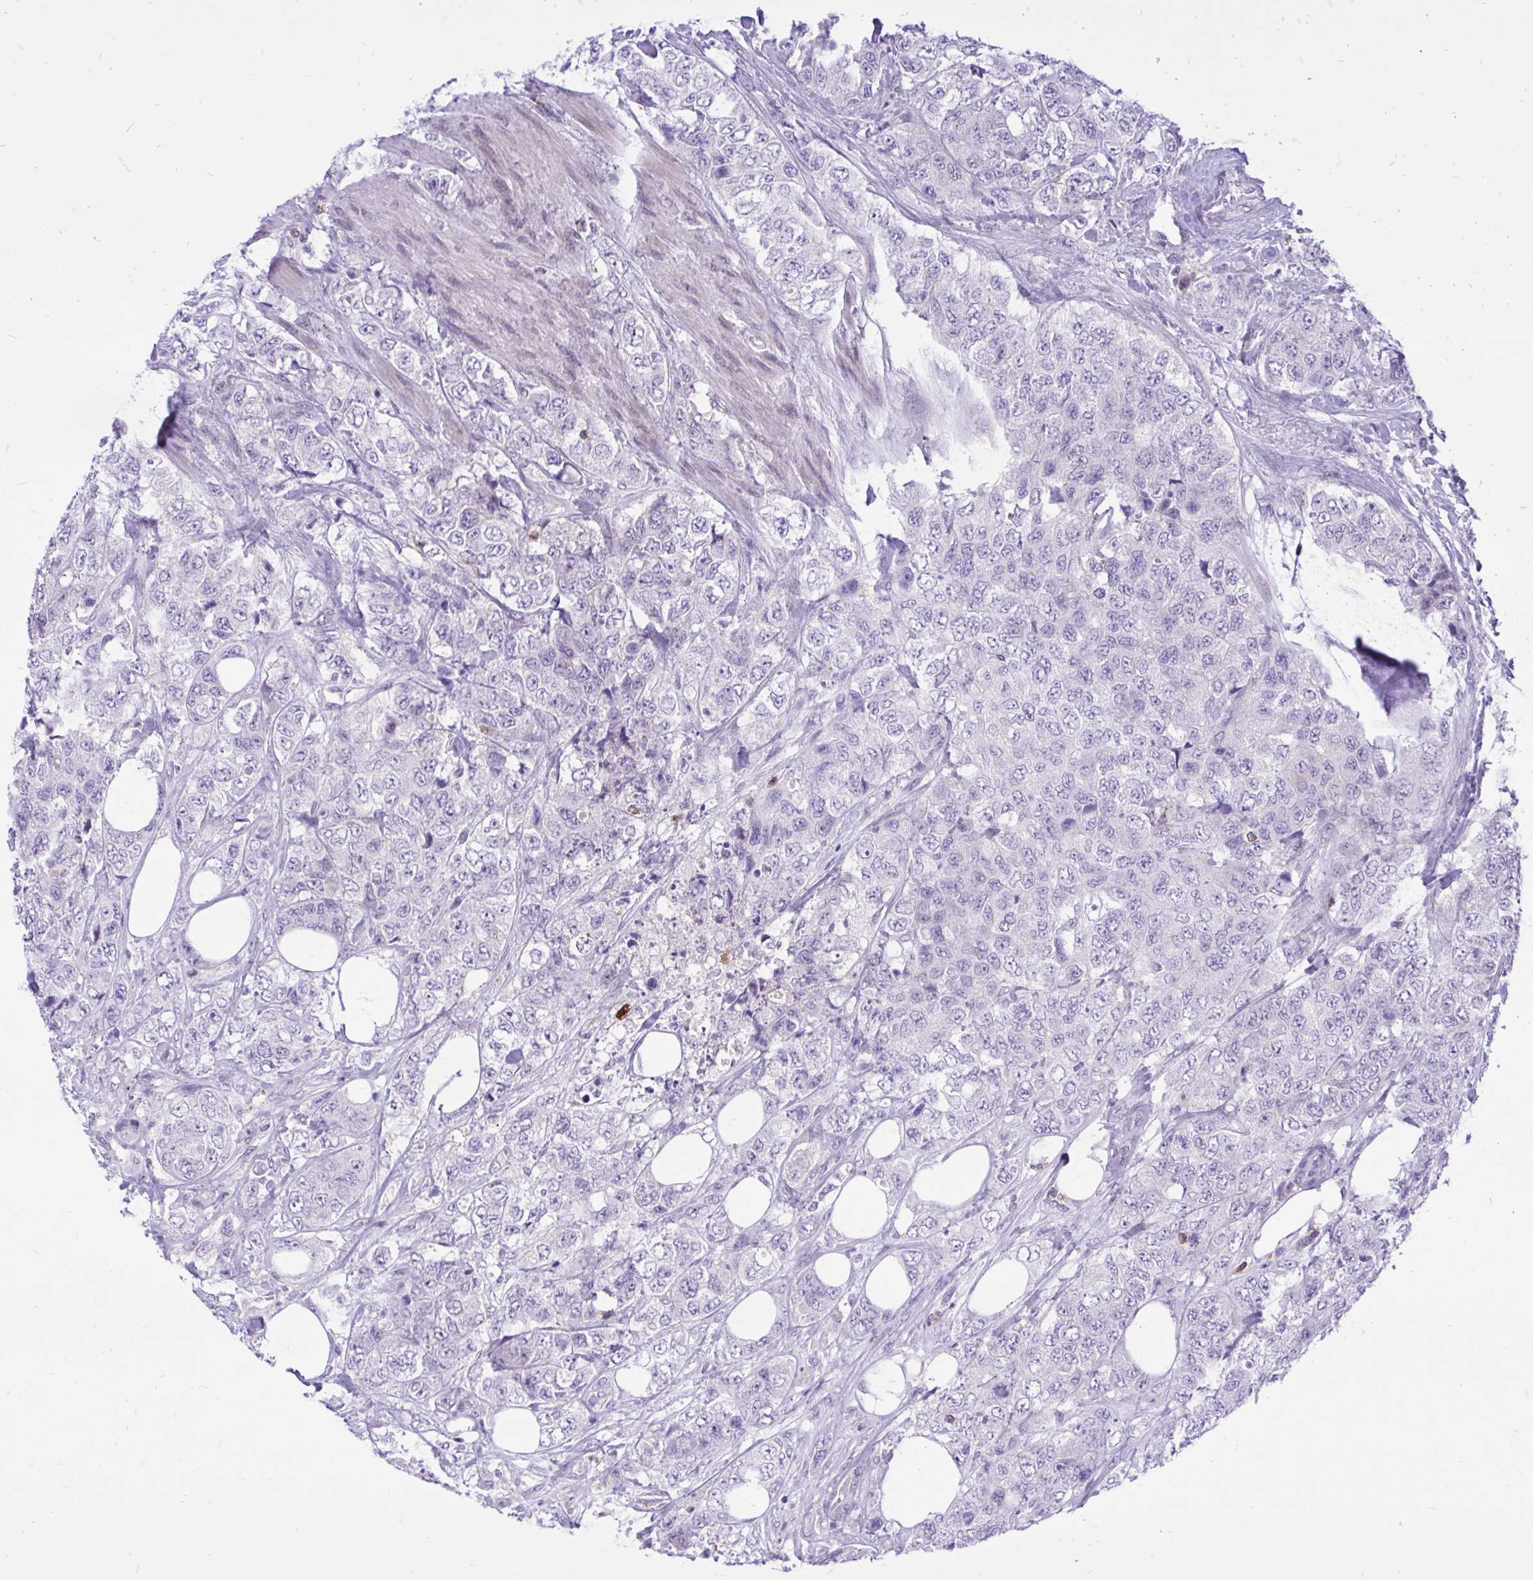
{"staining": {"intensity": "negative", "quantity": "none", "location": "none"}, "tissue": "urothelial cancer", "cell_type": "Tumor cells", "image_type": "cancer", "snomed": [{"axis": "morphology", "description": "Urothelial carcinoma, High grade"}, {"axis": "topography", "description": "Urinary bladder"}], "caption": "Immunohistochemistry photomicrograph of human urothelial carcinoma (high-grade) stained for a protein (brown), which reveals no expression in tumor cells. Nuclei are stained in blue.", "gene": "CXCL8", "patient": {"sex": "female", "age": 78}}